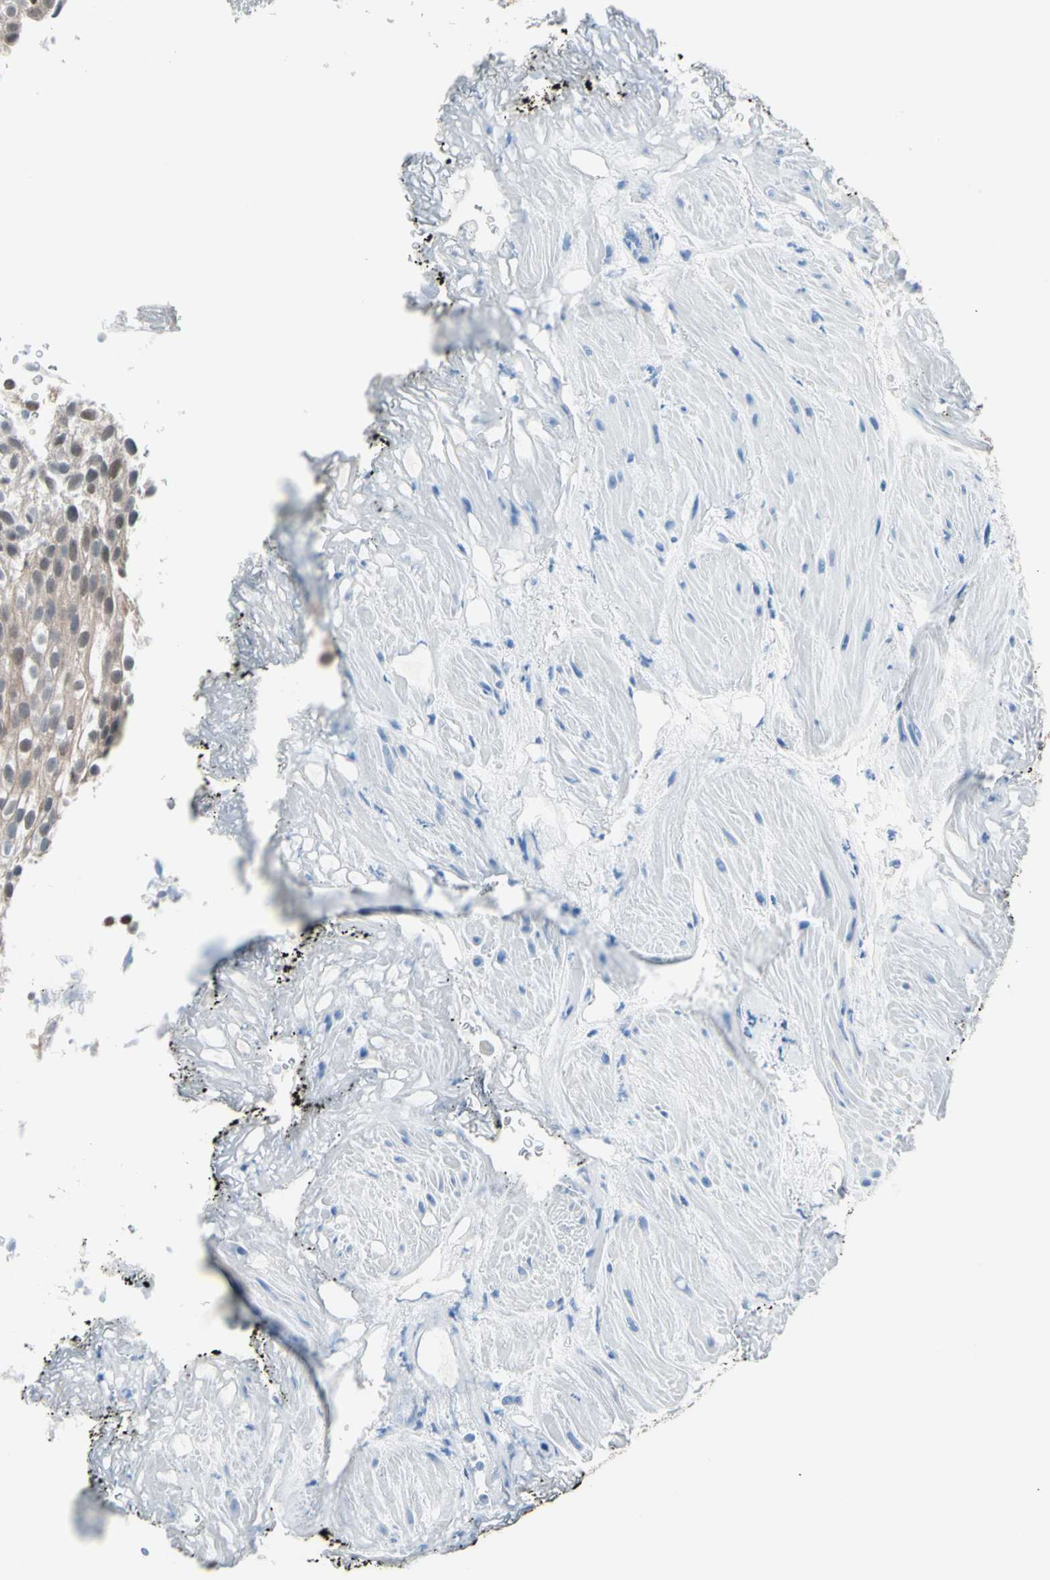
{"staining": {"intensity": "weak", "quantity": "25%-75%", "location": "cytoplasmic/membranous,nuclear"}, "tissue": "urothelial cancer", "cell_type": "Tumor cells", "image_type": "cancer", "snomed": [{"axis": "morphology", "description": "Urothelial carcinoma, Low grade"}, {"axis": "topography", "description": "Urinary bladder"}], "caption": "Human low-grade urothelial carcinoma stained with a brown dye displays weak cytoplasmic/membranous and nuclear positive positivity in about 25%-75% of tumor cells.", "gene": "PSMA2", "patient": {"sex": "male", "age": 78}}